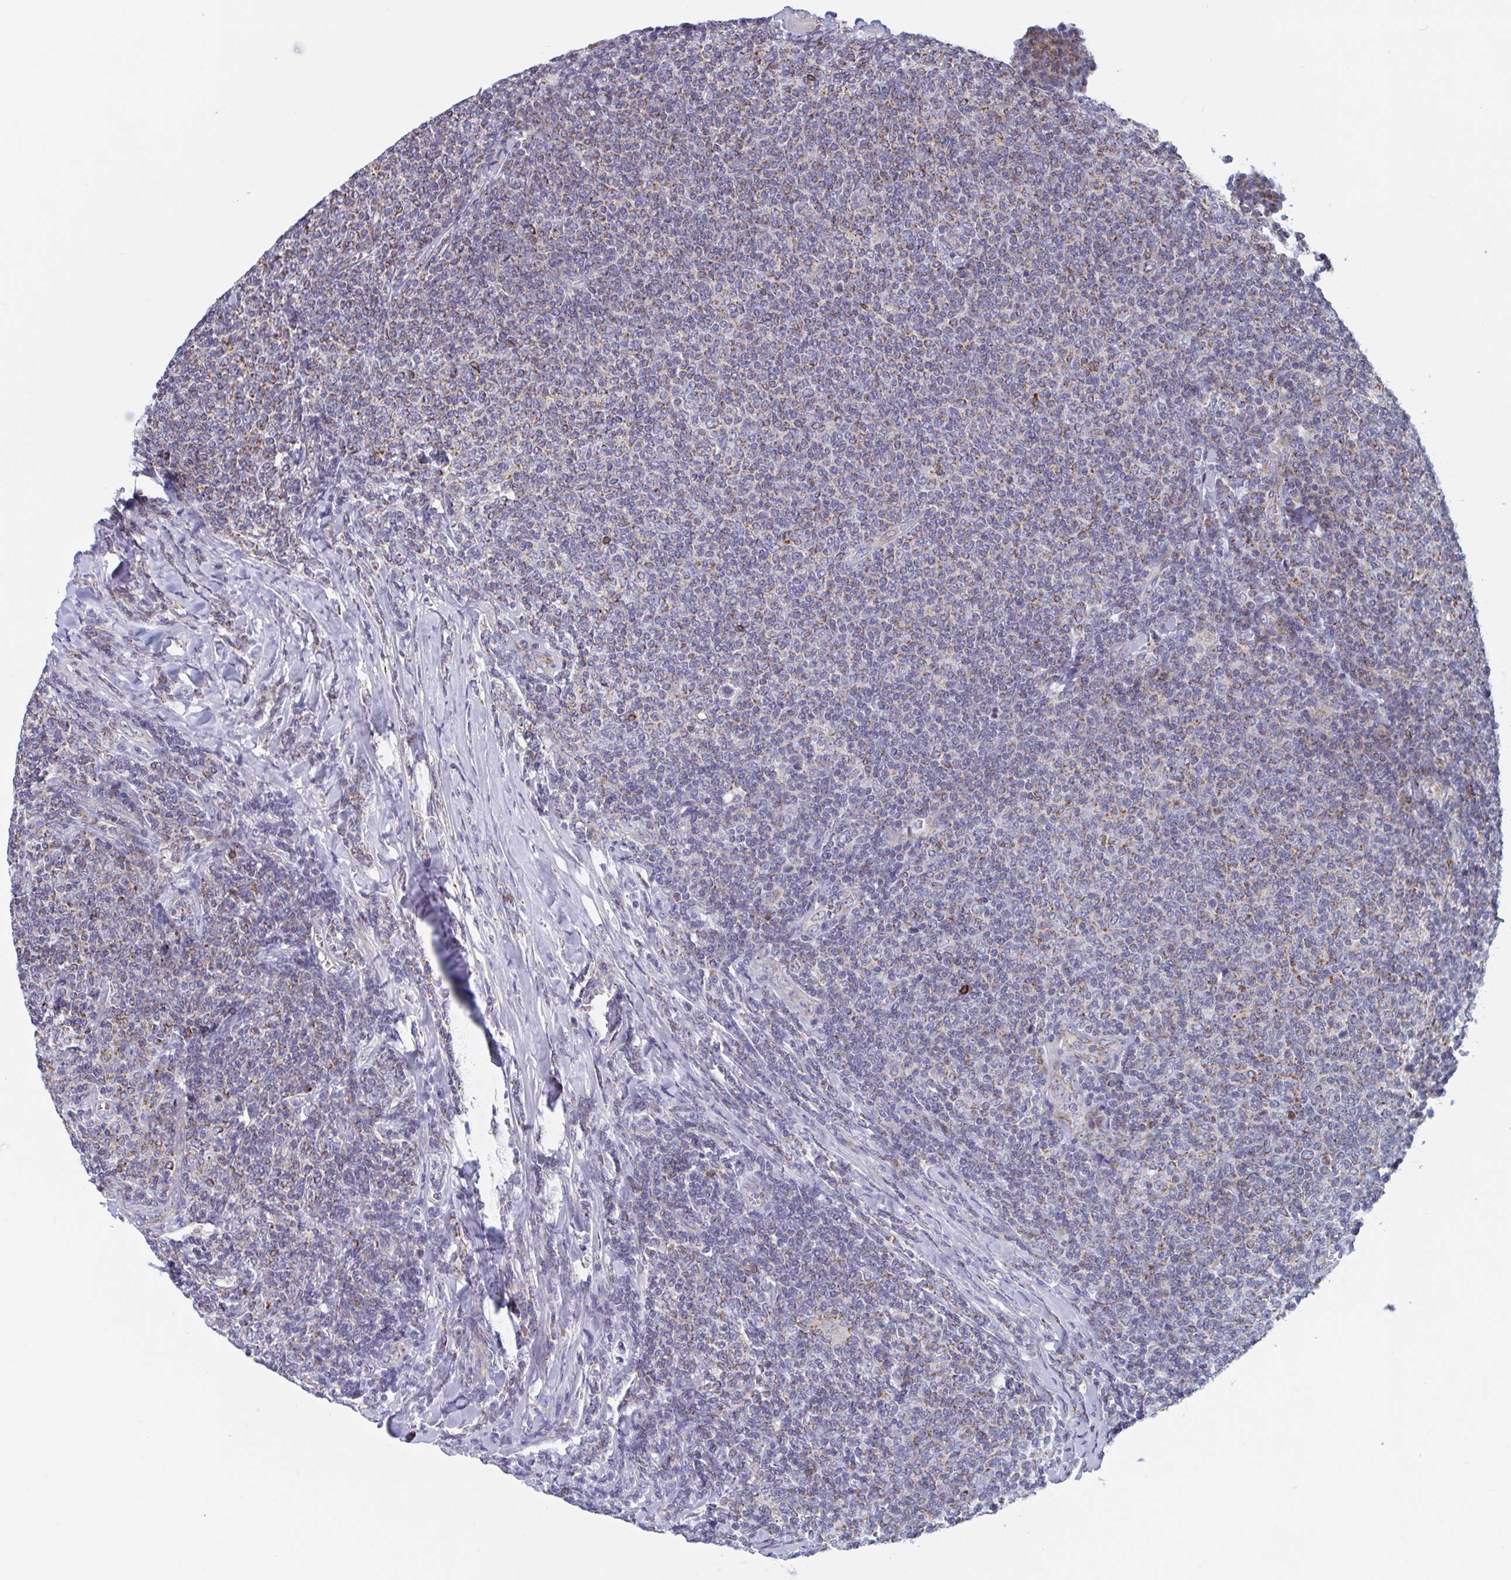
{"staining": {"intensity": "moderate", "quantity": "25%-75%", "location": "cytoplasmic/membranous"}, "tissue": "lymphoma", "cell_type": "Tumor cells", "image_type": "cancer", "snomed": [{"axis": "morphology", "description": "Malignant lymphoma, non-Hodgkin's type, Low grade"}, {"axis": "topography", "description": "Lymph node"}], "caption": "IHC histopathology image of lymphoma stained for a protein (brown), which displays medium levels of moderate cytoplasmic/membranous staining in approximately 25%-75% of tumor cells.", "gene": "MRPL53", "patient": {"sex": "male", "age": 52}}